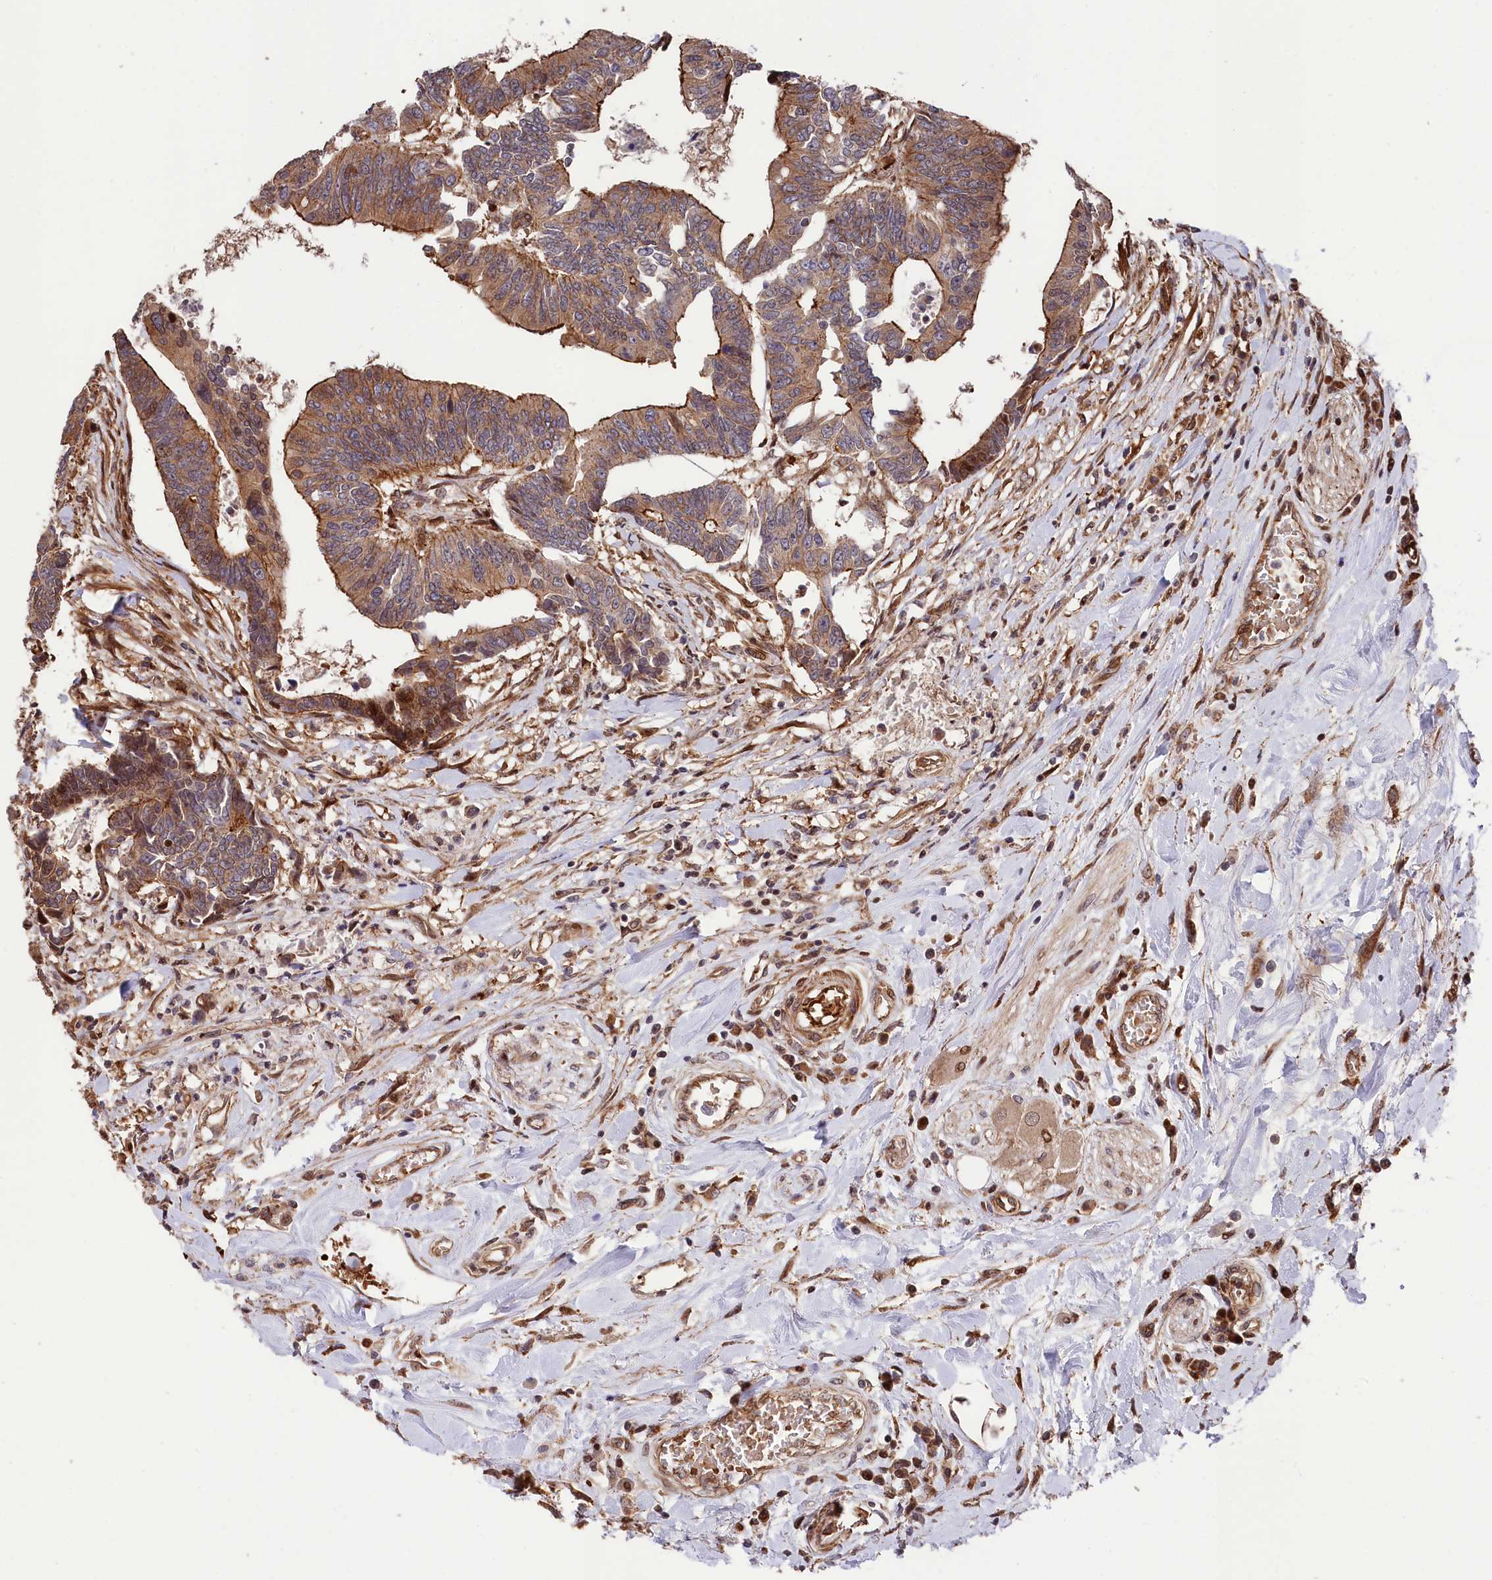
{"staining": {"intensity": "moderate", "quantity": ">75%", "location": "cytoplasmic/membranous"}, "tissue": "colorectal cancer", "cell_type": "Tumor cells", "image_type": "cancer", "snomed": [{"axis": "morphology", "description": "Adenocarcinoma, NOS"}, {"axis": "topography", "description": "Rectum"}], "caption": "Tumor cells exhibit moderate cytoplasmic/membranous positivity in about >75% of cells in colorectal adenocarcinoma.", "gene": "TNKS1BP1", "patient": {"sex": "female", "age": 65}}